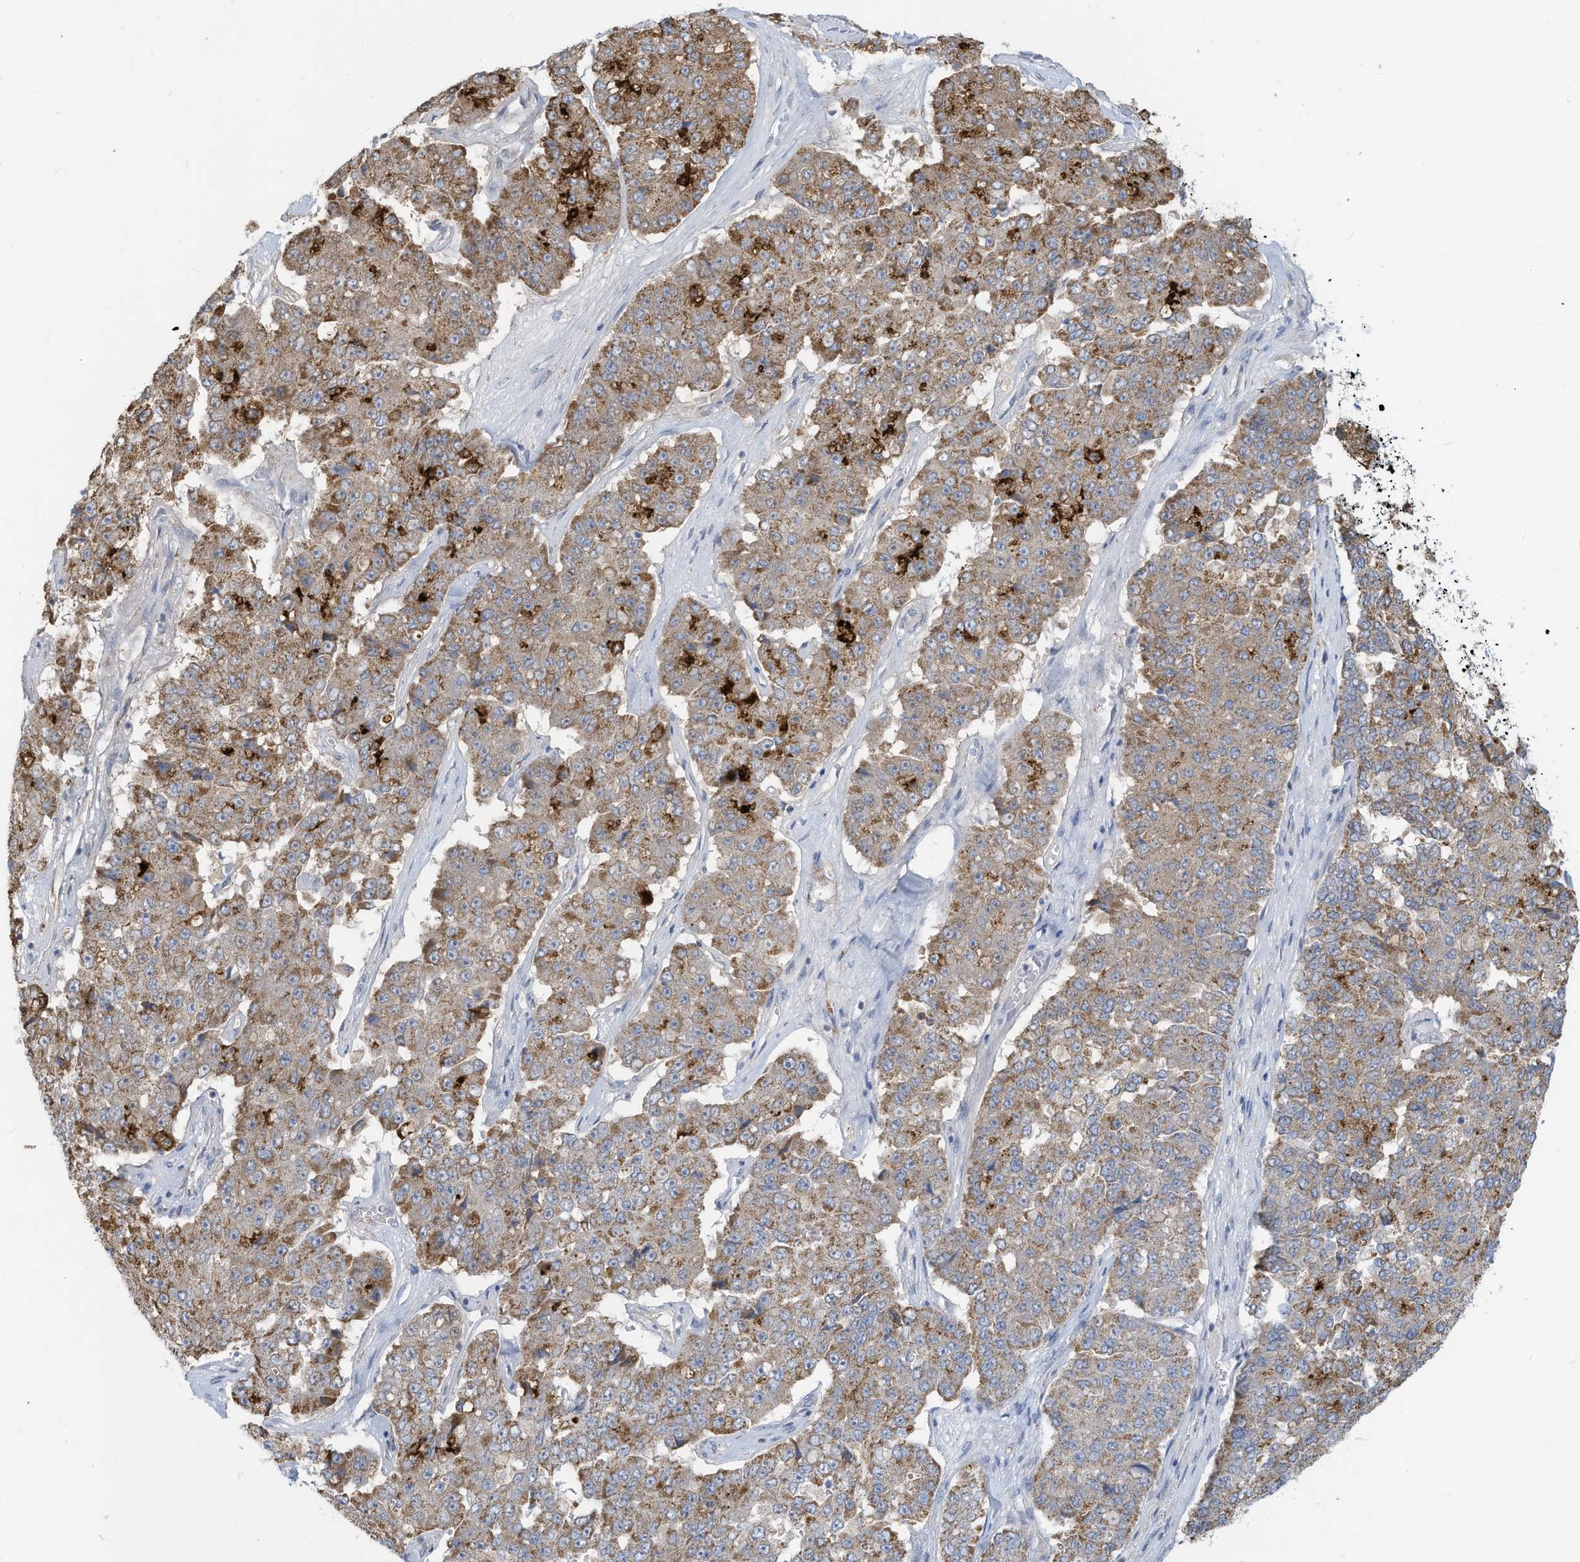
{"staining": {"intensity": "moderate", "quantity": ">75%", "location": "cytoplasmic/membranous"}, "tissue": "pancreatic cancer", "cell_type": "Tumor cells", "image_type": "cancer", "snomed": [{"axis": "morphology", "description": "Adenocarcinoma, NOS"}, {"axis": "topography", "description": "Pancreas"}], "caption": "A photomicrograph showing moderate cytoplasmic/membranous expression in about >75% of tumor cells in adenocarcinoma (pancreatic), as visualized by brown immunohistochemical staining.", "gene": "NLN", "patient": {"sex": "male", "age": 50}}